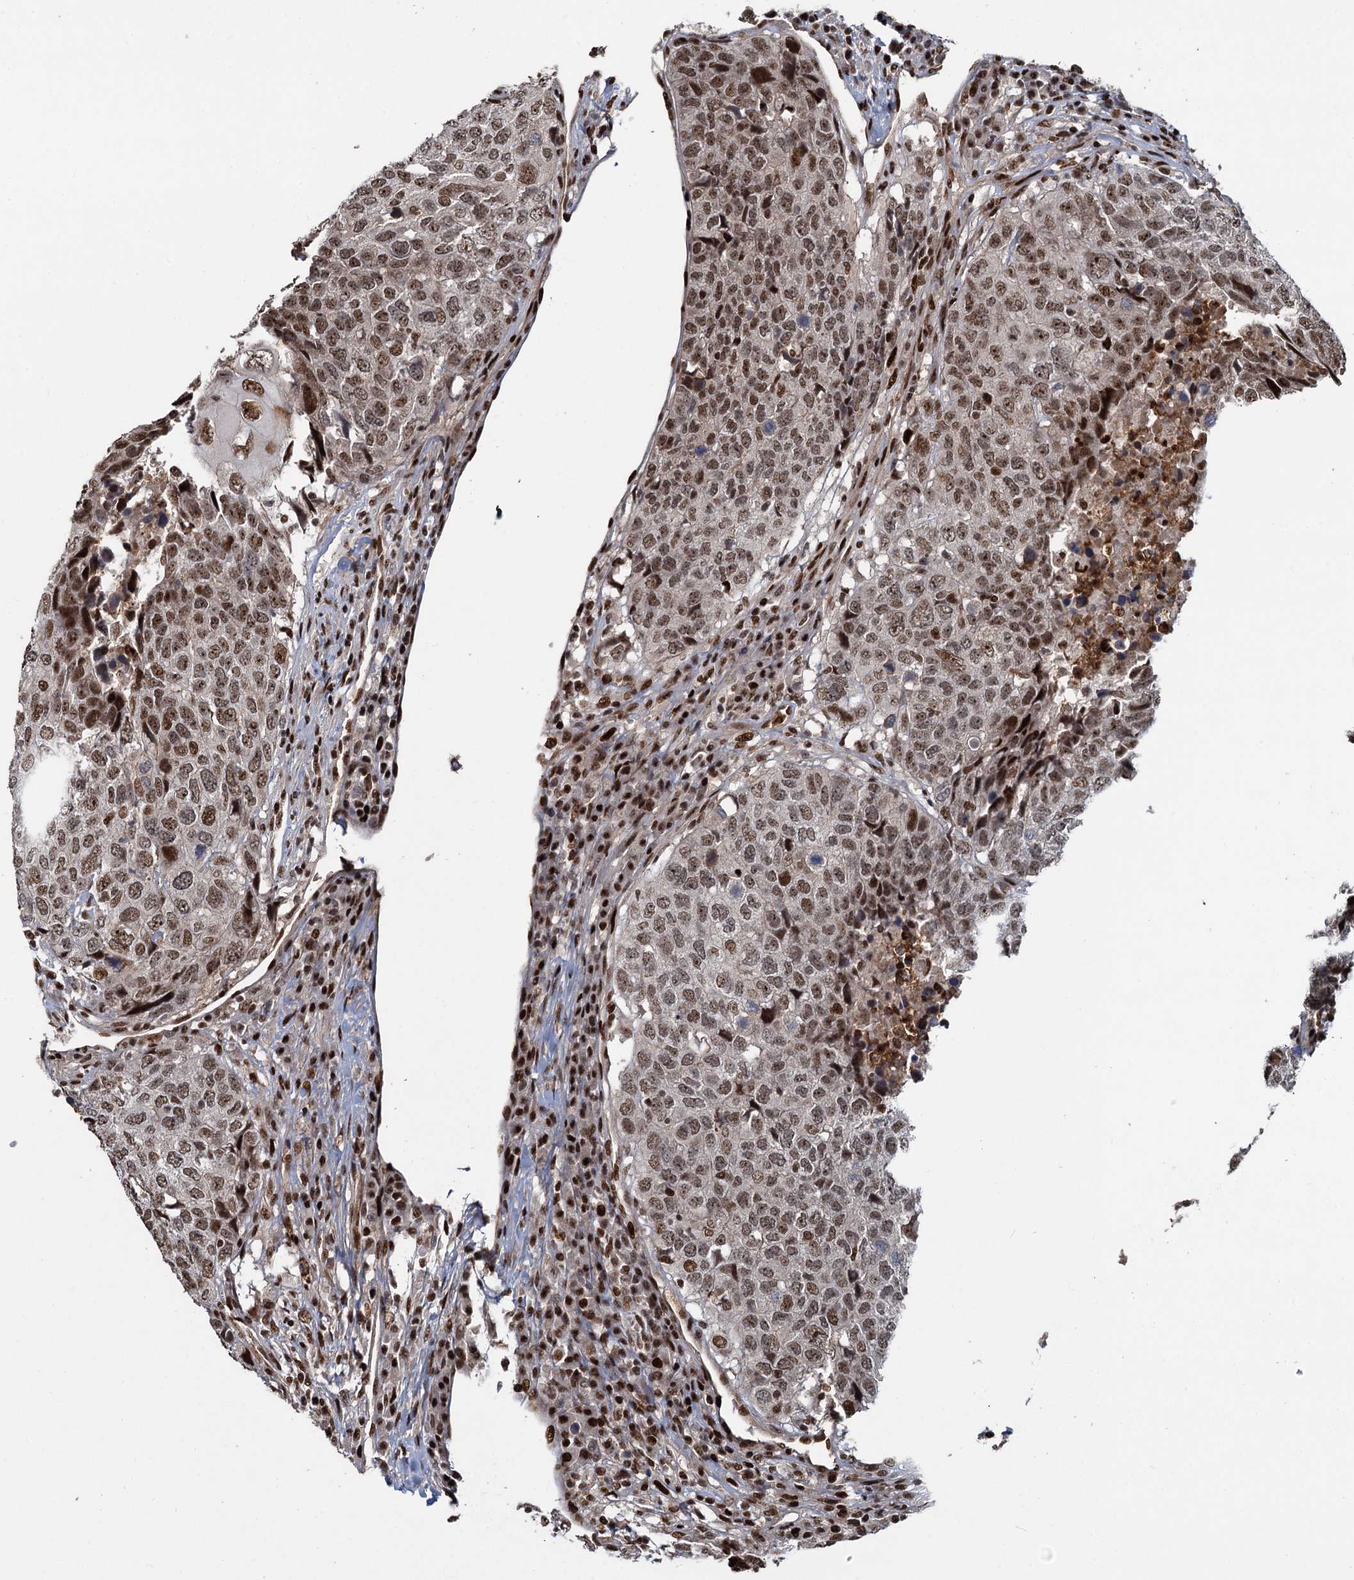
{"staining": {"intensity": "moderate", "quantity": ">75%", "location": "nuclear"}, "tissue": "head and neck cancer", "cell_type": "Tumor cells", "image_type": "cancer", "snomed": [{"axis": "morphology", "description": "Squamous cell carcinoma, NOS"}, {"axis": "topography", "description": "Head-Neck"}], "caption": "About >75% of tumor cells in head and neck squamous cell carcinoma reveal moderate nuclear protein staining as visualized by brown immunohistochemical staining.", "gene": "ANKRD49", "patient": {"sex": "male", "age": 66}}